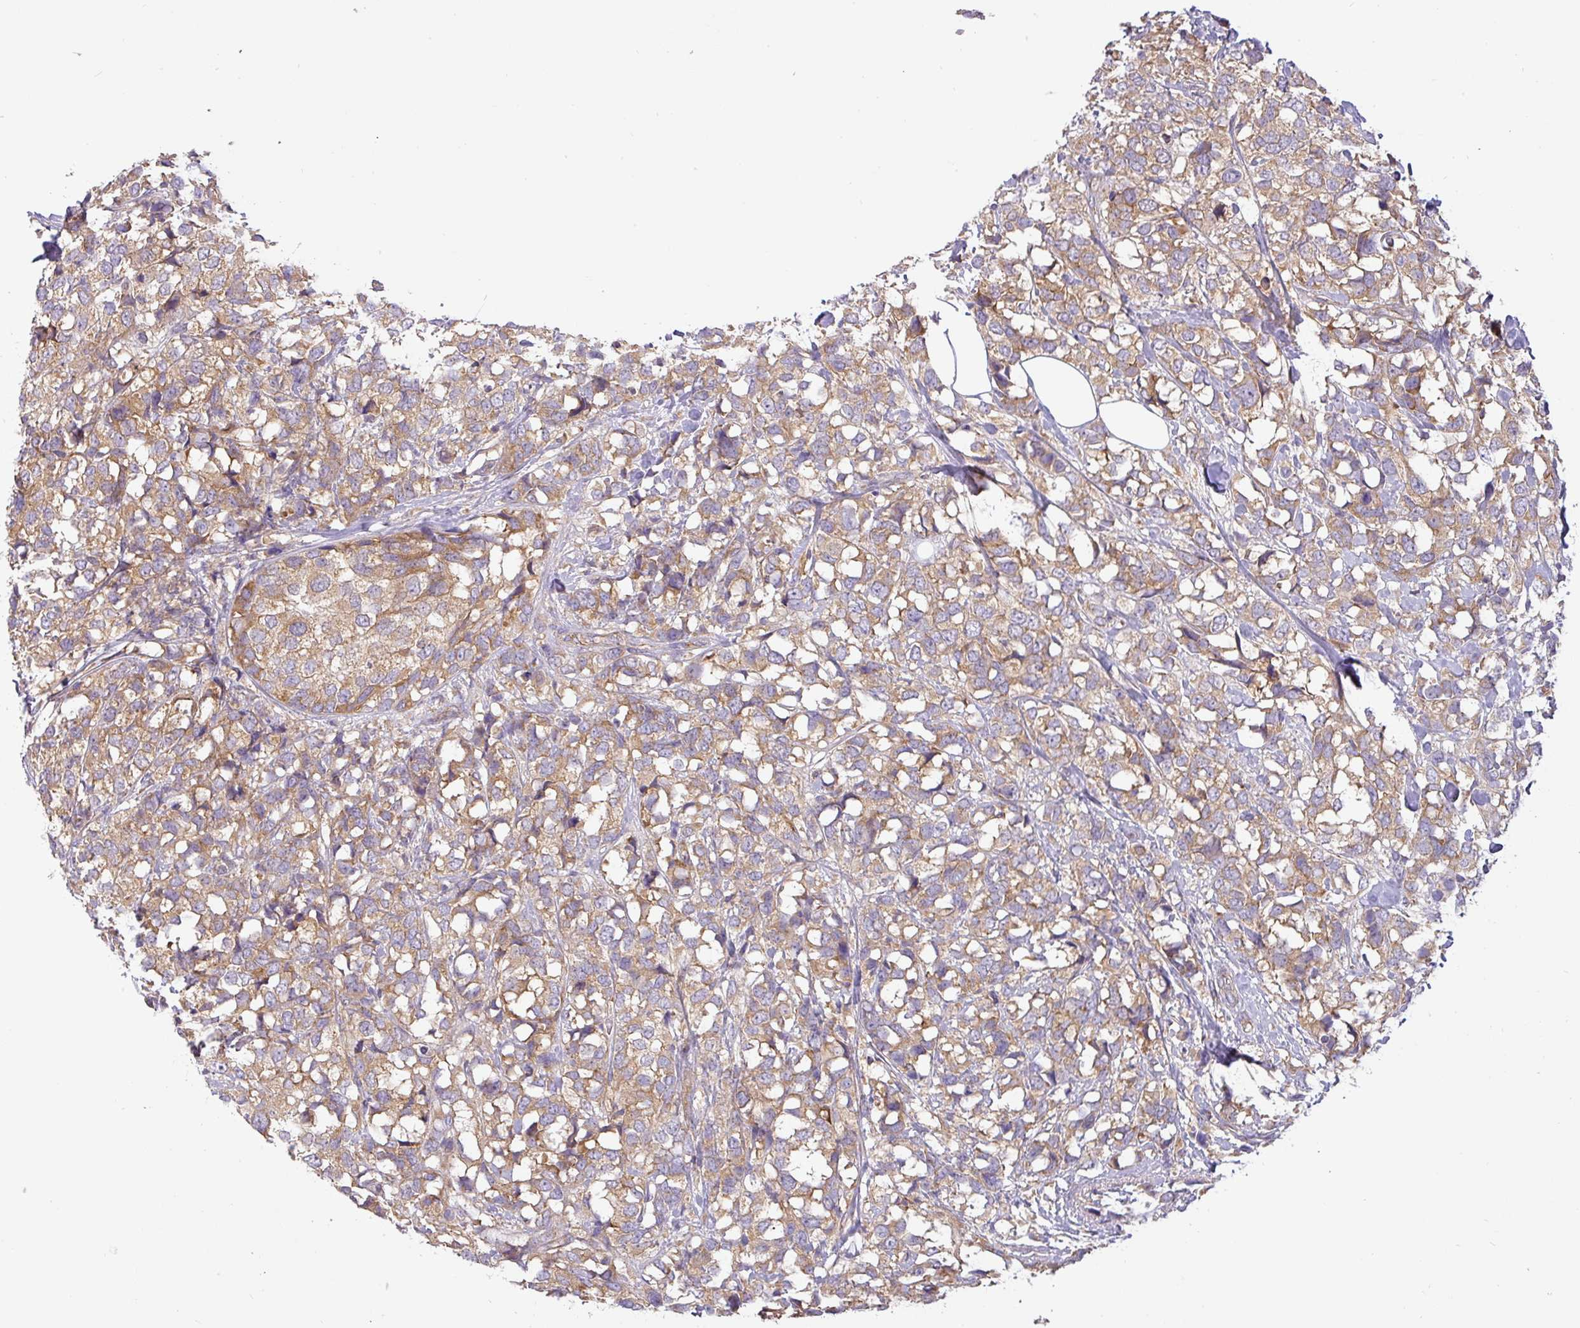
{"staining": {"intensity": "moderate", "quantity": ">75%", "location": "cytoplasmic/membranous"}, "tissue": "breast cancer", "cell_type": "Tumor cells", "image_type": "cancer", "snomed": [{"axis": "morphology", "description": "Lobular carcinoma"}, {"axis": "topography", "description": "Breast"}], "caption": "IHC of human breast cancer (lobular carcinoma) shows medium levels of moderate cytoplasmic/membranous expression in approximately >75% of tumor cells. (brown staining indicates protein expression, while blue staining denotes nuclei).", "gene": "ZNF211", "patient": {"sex": "female", "age": 59}}